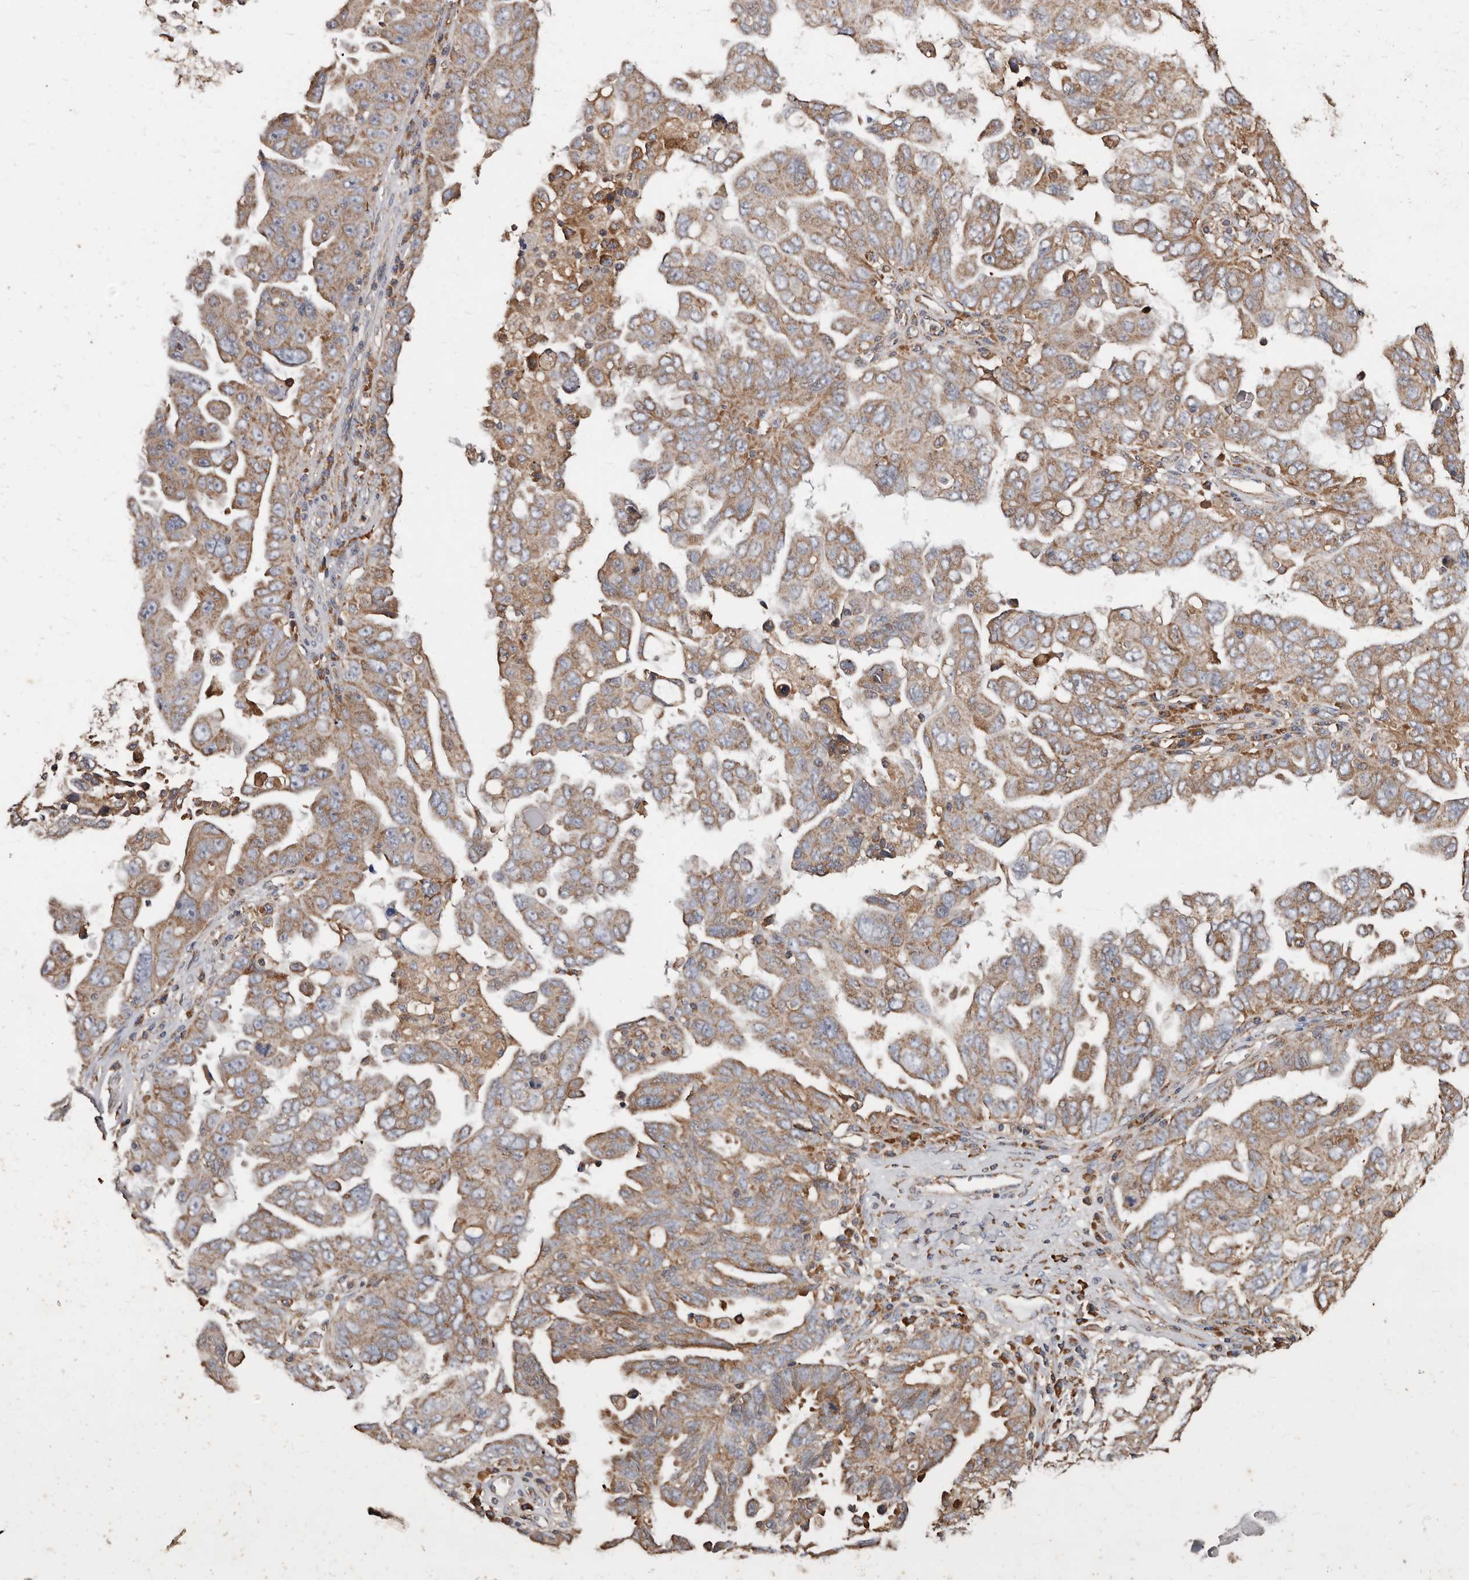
{"staining": {"intensity": "moderate", "quantity": ">75%", "location": "cytoplasmic/membranous"}, "tissue": "ovarian cancer", "cell_type": "Tumor cells", "image_type": "cancer", "snomed": [{"axis": "morphology", "description": "Carcinoma, endometroid"}, {"axis": "topography", "description": "Ovary"}], "caption": "The histopathology image displays a brown stain indicating the presence of a protein in the cytoplasmic/membranous of tumor cells in ovarian endometroid carcinoma. The staining was performed using DAB to visualize the protein expression in brown, while the nuclei were stained in blue with hematoxylin (Magnification: 20x).", "gene": "OSGIN2", "patient": {"sex": "female", "age": 62}}